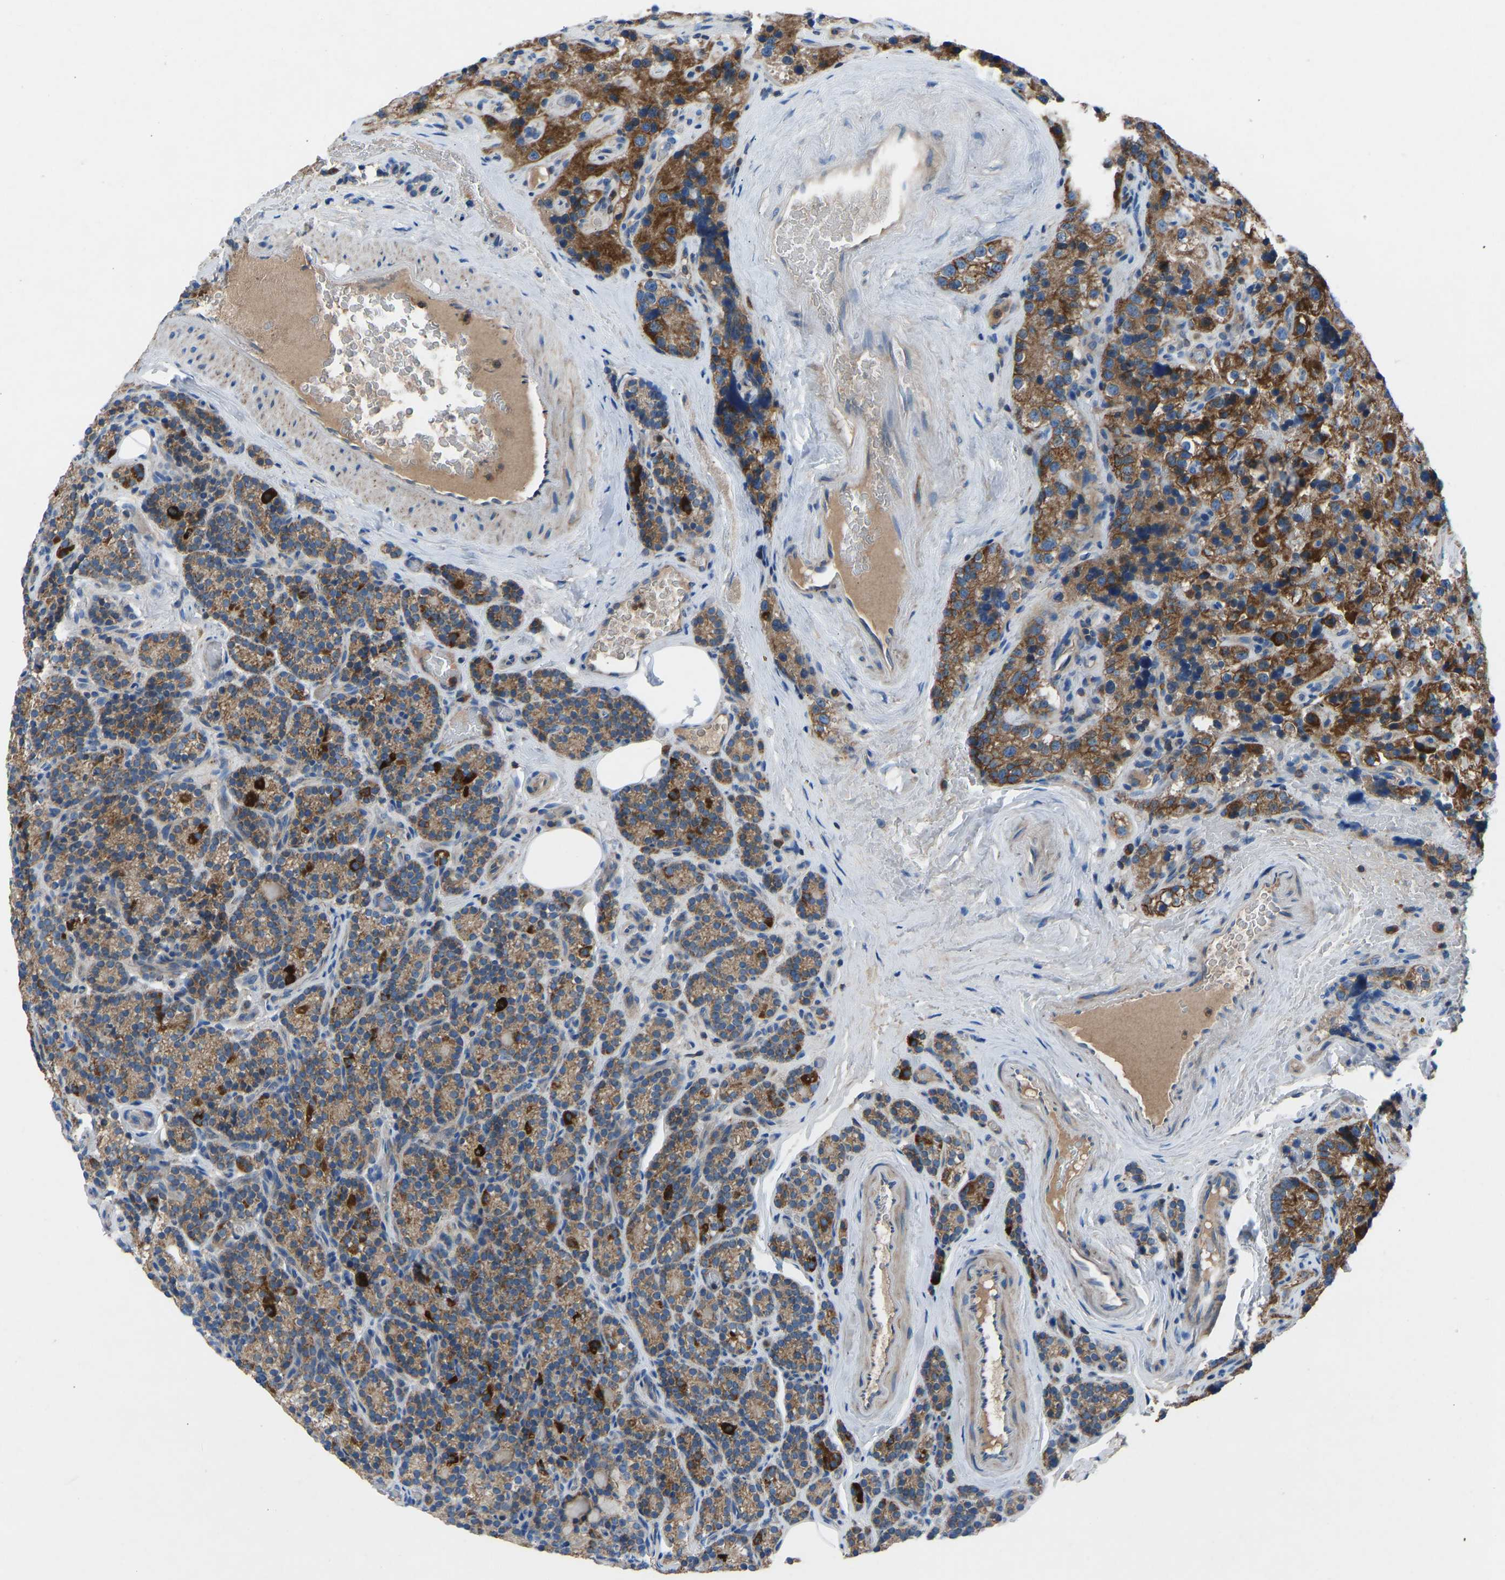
{"staining": {"intensity": "strong", "quantity": "25%-75%", "location": "cytoplasmic/membranous"}, "tissue": "parathyroid gland", "cell_type": "Glandular cells", "image_type": "normal", "snomed": [{"axis": "morphology", "description": "Normal tissue, NOS"}, {"axis": "morphology", "description": "Adenoma, NOS"}, {"axis": "topography", "description": "Parathyroid gland"}], "caption": "Glandular cells reveal high levels of strong cytoplasmic/membranous positivity in about 25%-75% of cells in benign human parathyroid gland.", "gene": "GRK6", "patient": {"sex": "female", "age": 51}}